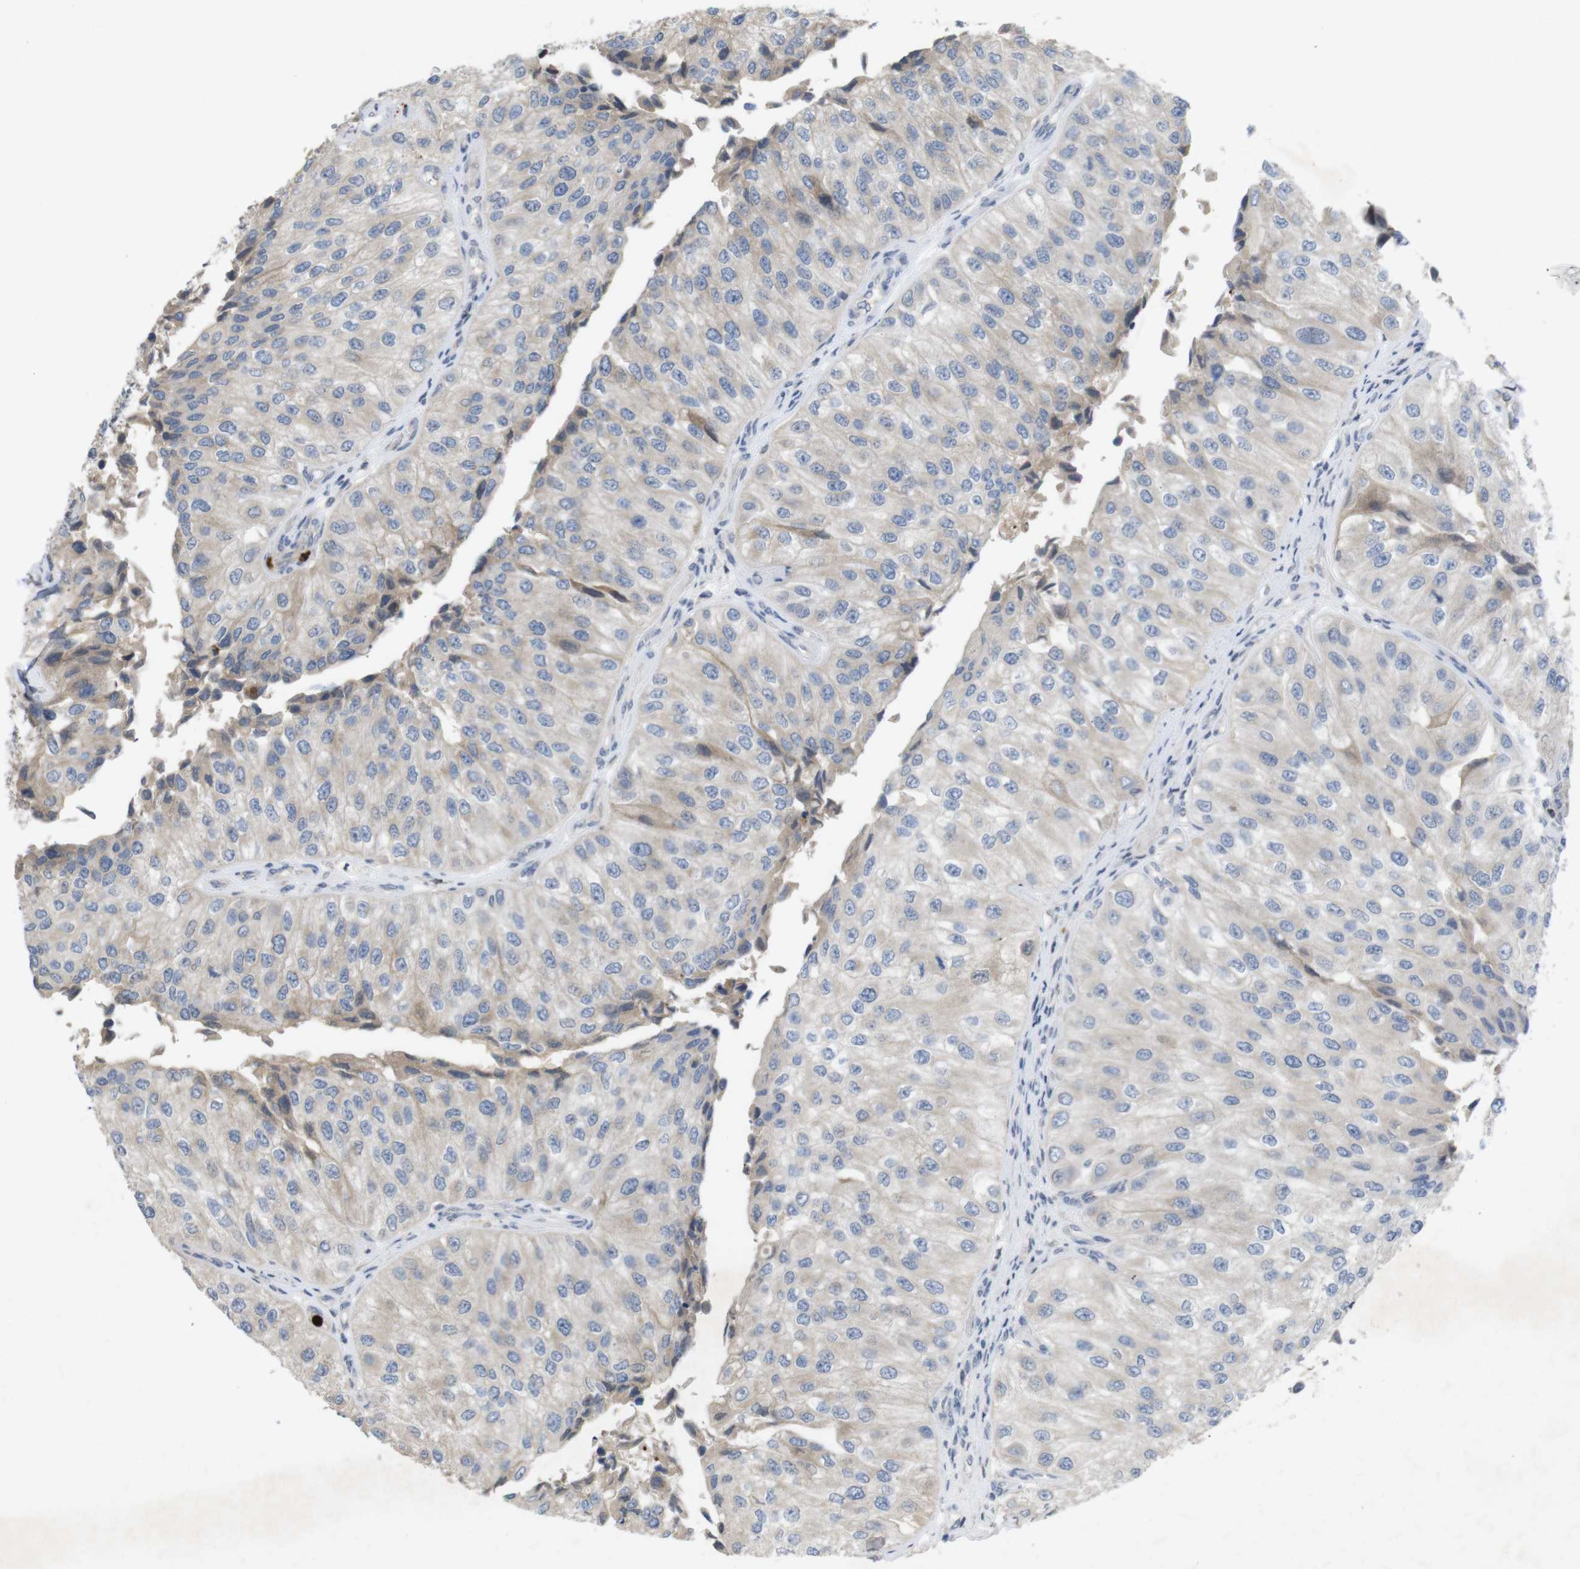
{"staining": {"intensity": "weak", "quantity": "<25%", "location": "cytoplasmic/membranous"}, "tissue": "urothelial cancer", "cell_type": "Tumor cells", "image_type": "cancer", "snomed": [{"axis": "morphology", "description": "Urothelial carcinoma, High grade"}, {"axis": "topography", "description": "Kidney"}, {"axis": "topography", "description": "Urinary bladder"}], "caption": "Tumor cells are negative for brown protein staining in urothelial carcinoma (high-grade).", "gene": "TSPAN14", "patient": {"sex": "male", "age": 77}}